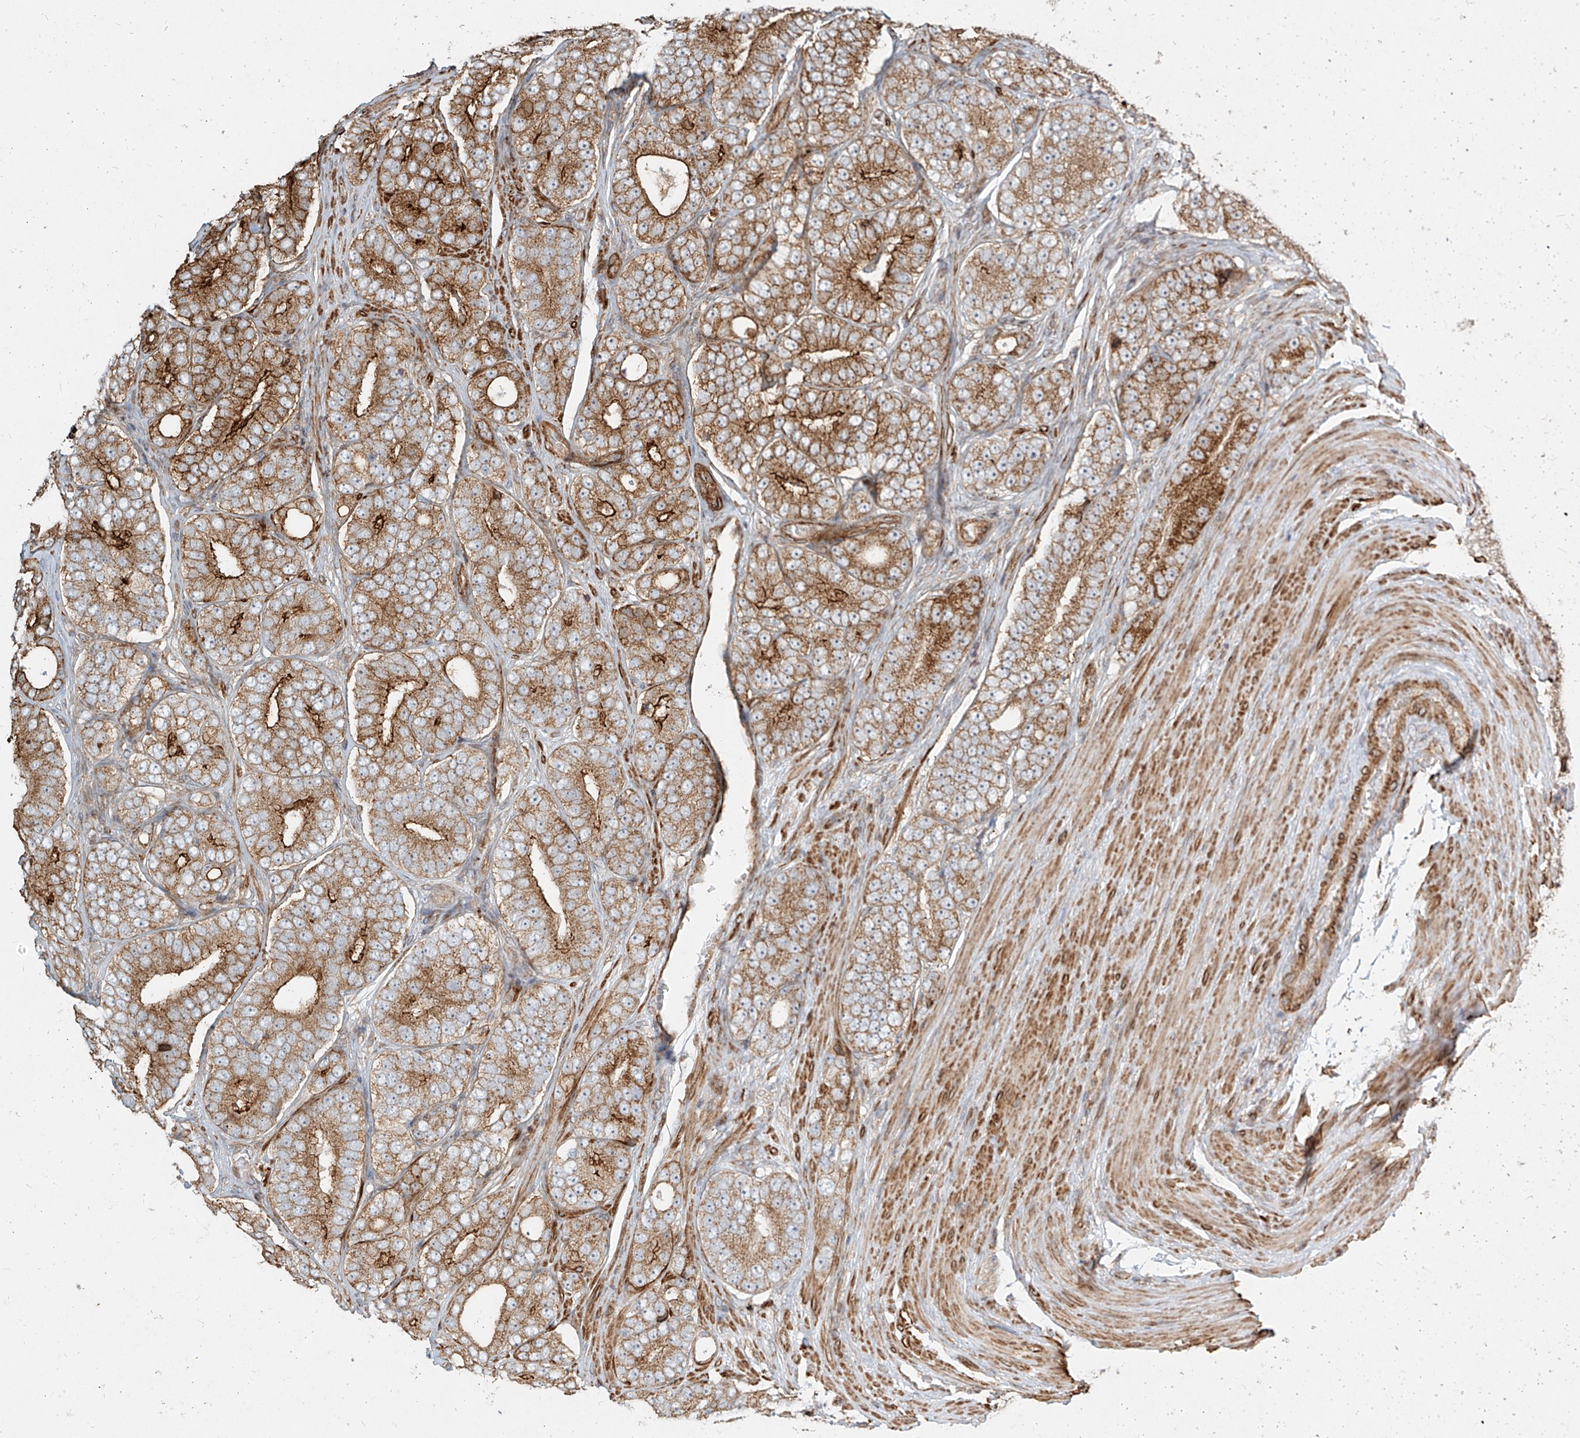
{"staining": {"intensity": "moderate", "quantity": ">75%", "location": "cytoplasmic/membranous"}, "tissue": "prostate cancer", "cell_type": "Tumor cells", "image_type": "cancer", "snomed": [{"axis": "morphology", "description": "Adenocarcinoma, High grade"}, {"axis": "topography", "description": "Prostate"}], "caption": "This is a photomicrograph of immunohistochemistry staining of prostate cancer (adenocarcinoma (high-grade)), which shows moderate expression in the cytoplasmic/membranous of tumor cells.", "gene": "MTX2", "patient": {"sex": "male", "age": 56}}